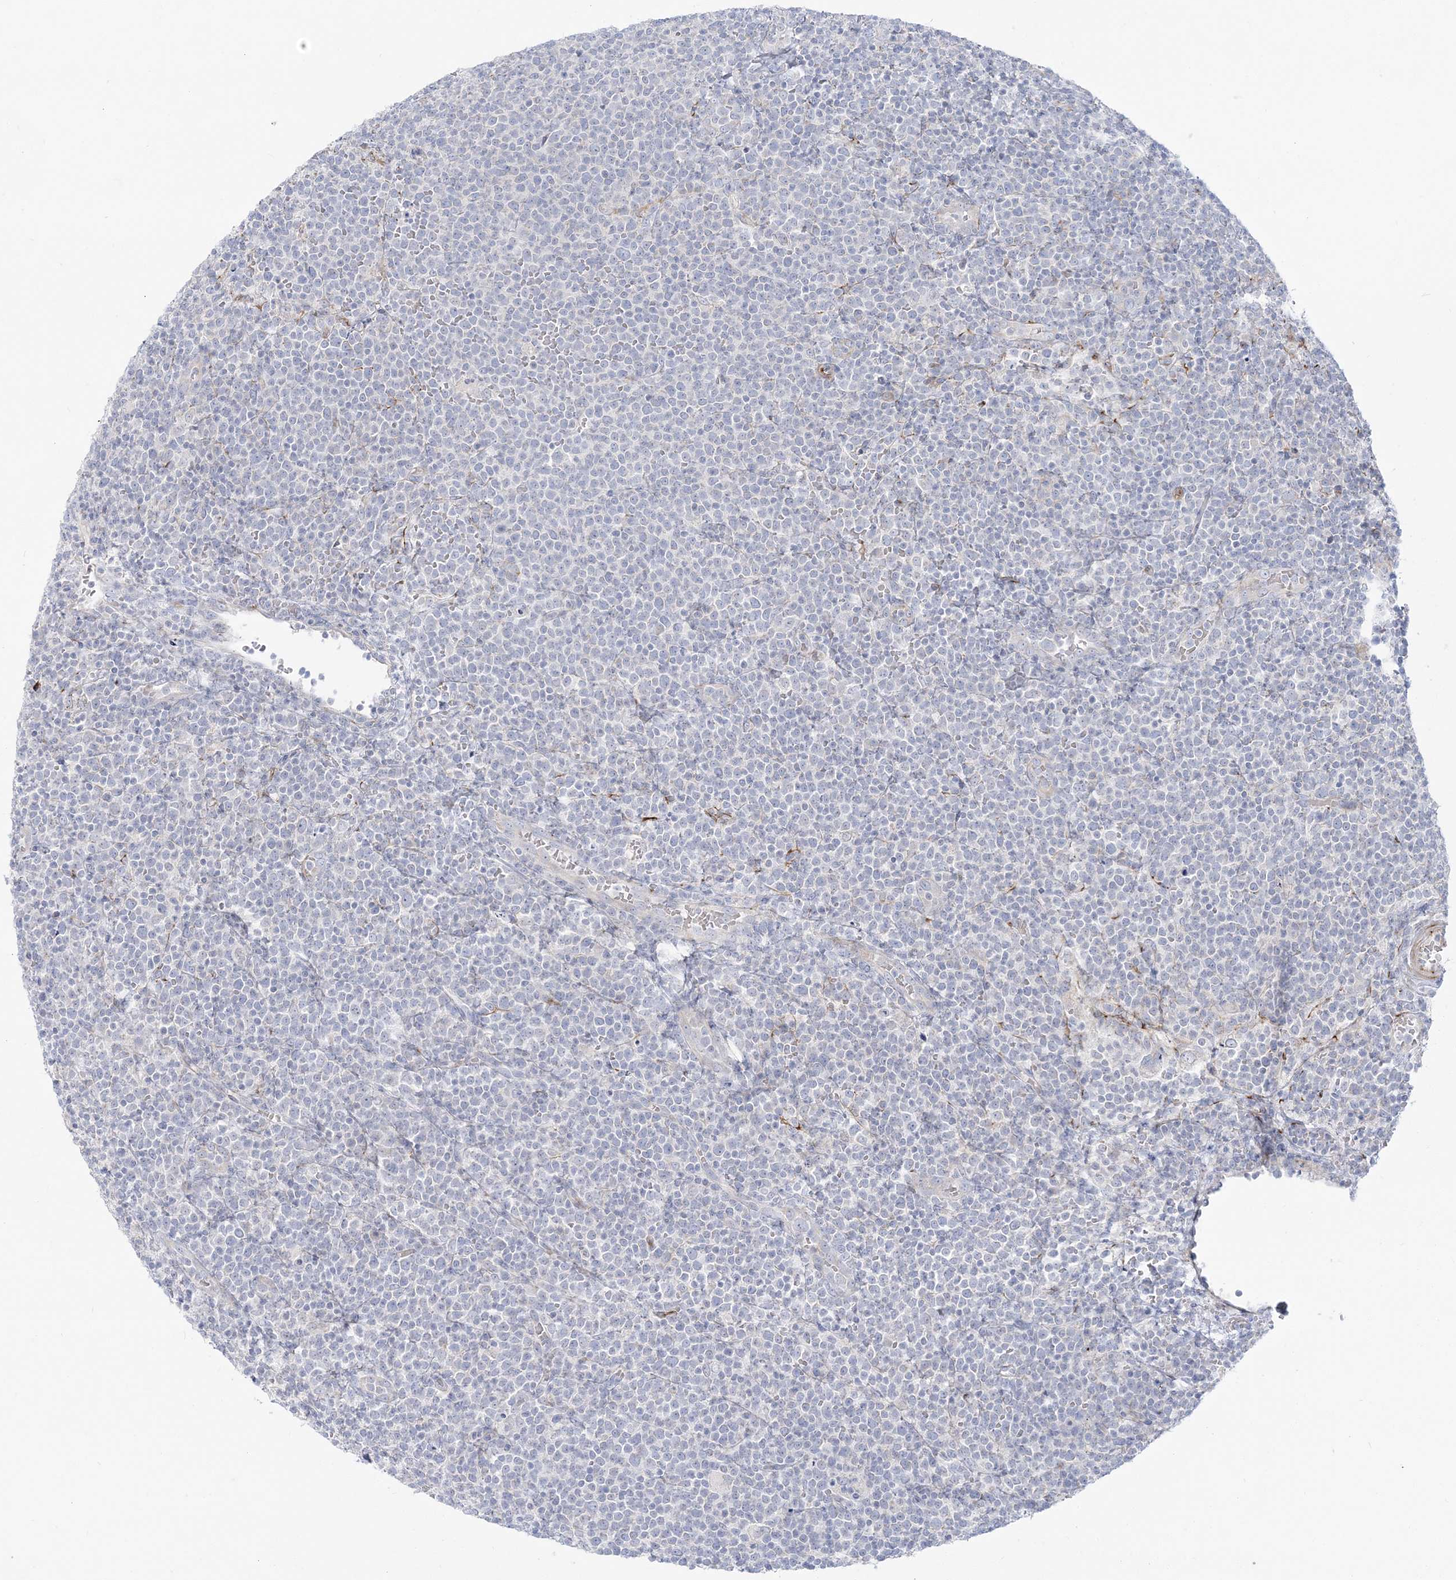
{"staining": {"intensity": "negative", "quantity": "none", "location": "none"}, "tissue": "lymphoma", "cell_type": "Tumor cells", "image_type": "cancer", "snomed": [{"axis": "morphology", "description": "Malignant lymphoma, non-Hodgkin's type, High grade"}, {"axis": "topography", "description": "Lymph node"}], "caption": "DAB immunohistochemical staining of human high-grade malignant lymphoma, non-Hodgkin's type demonstrates no significant positivity in tumor cells.", "gene": "GPAT2", "patient": {"sex": "male", "age": 61}}